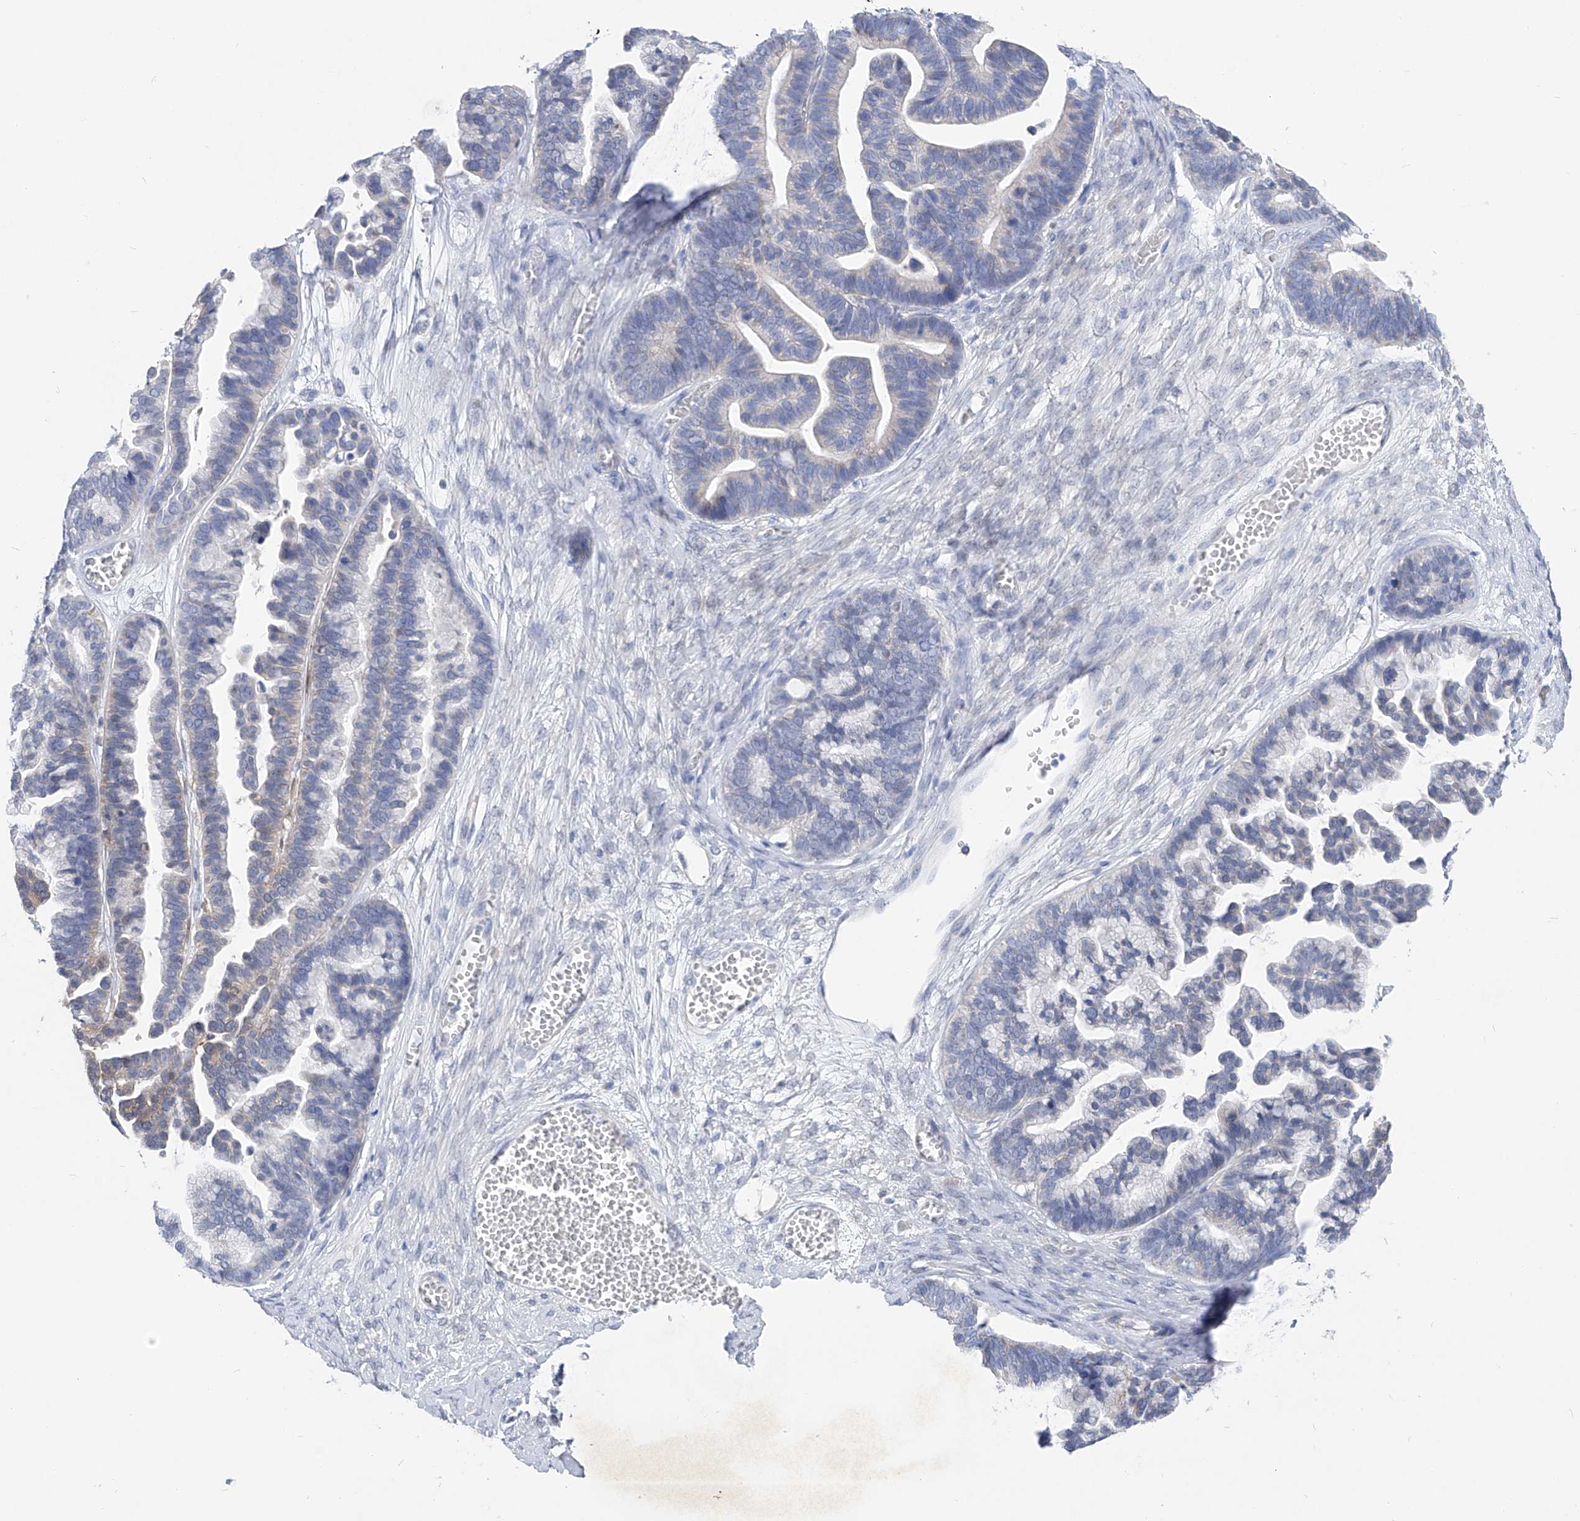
{"staining": {"intensity": "negative", "quantity": "none", "location": "none"}, "tissue": "ovarian cancer", "cell_type": "Tumor cells", "image_type": "cancer", "snomed": [{"axis": "morphology", "description": "Cystadenocarcinoma, serous, NOS"}, {"axis": "topography", "description": "Ovary"}], "caption": "Tumor cells show no significant protein staining in ovarian serous cystadenocarcinoma.", "gene": "UFL1", "patient": {"sex": "female", "age": 56}}